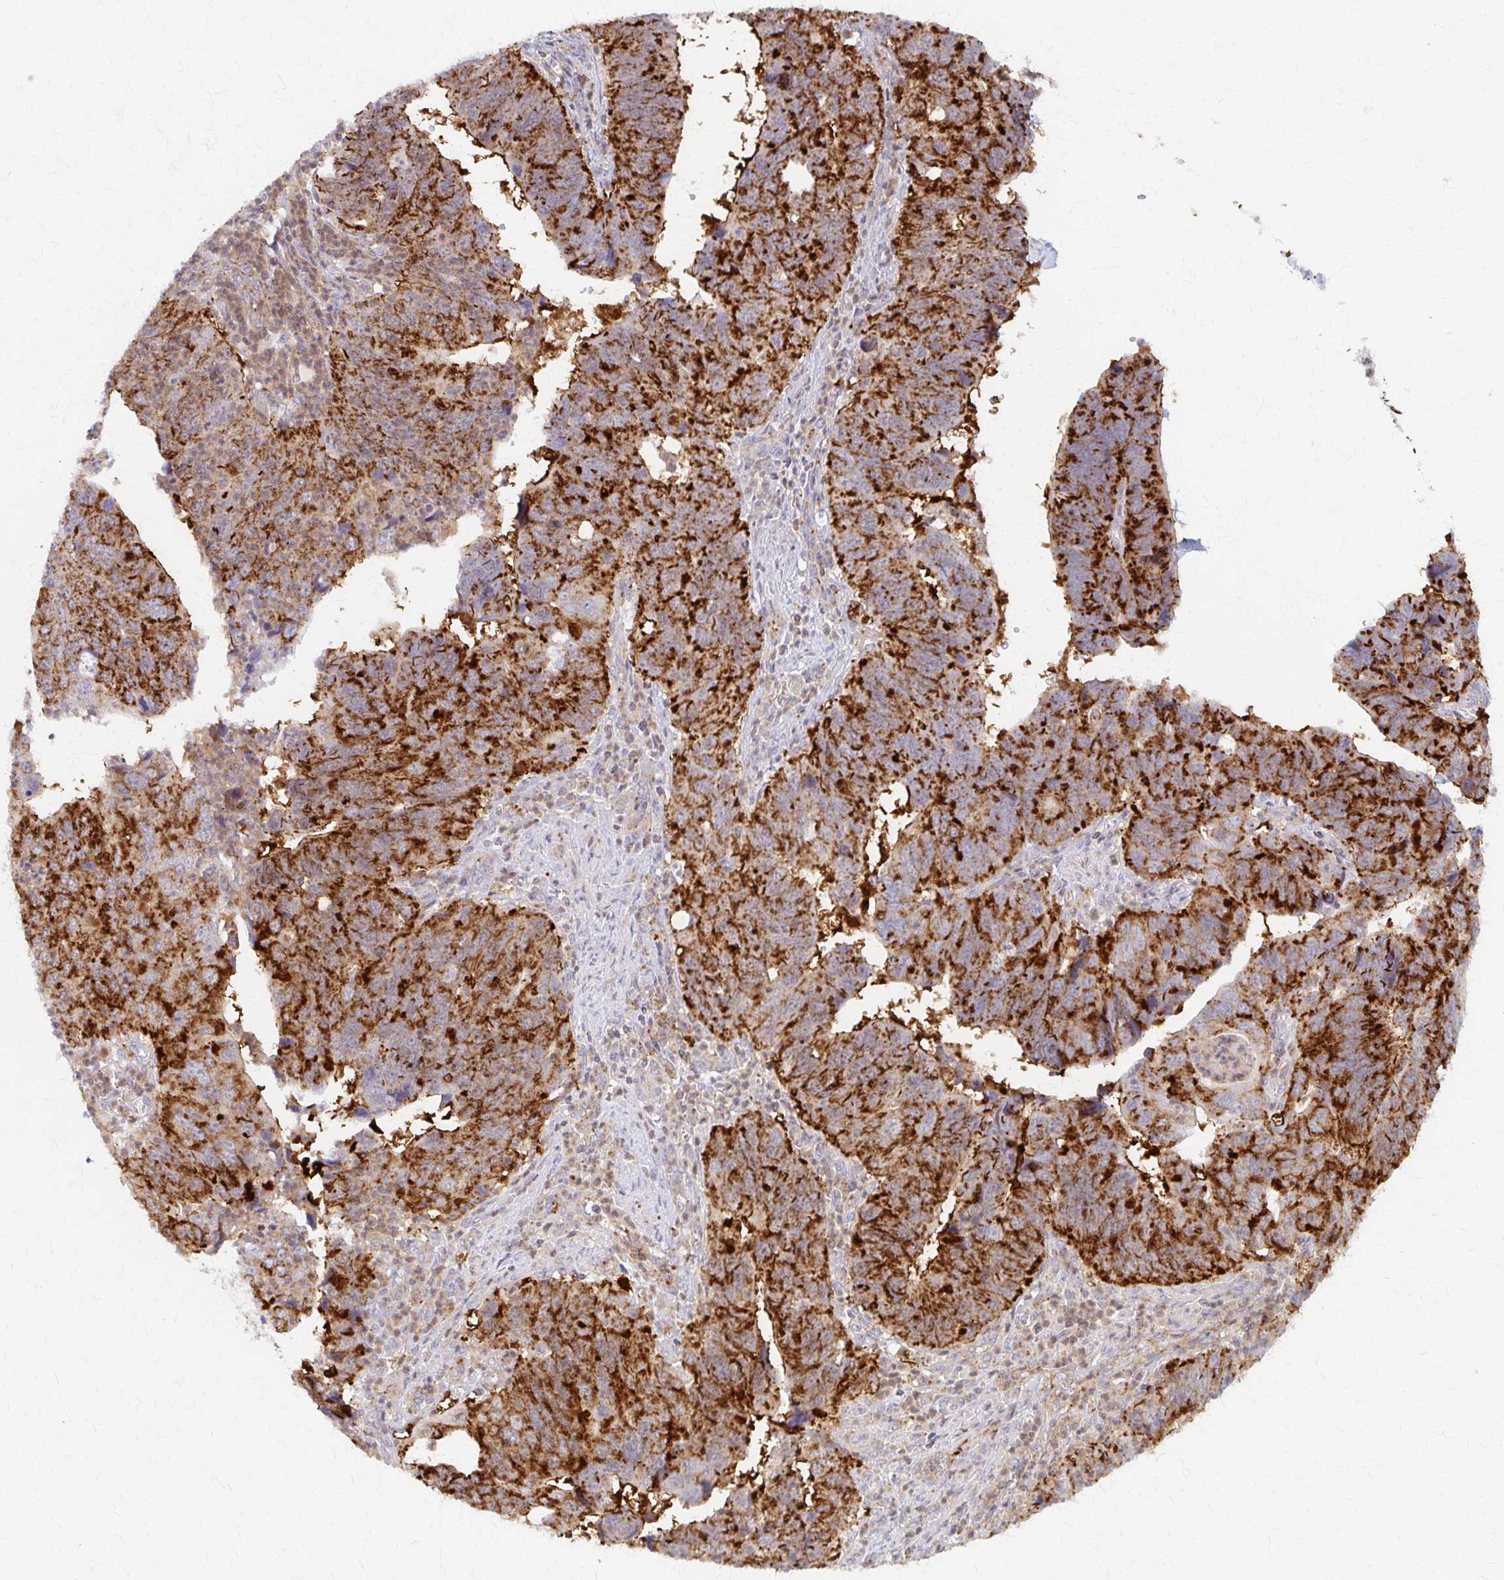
{"staining": {"intensity": "strong", "quantity": ">75%", "location": "cytoplasmic/membranous"}, "tissue": "stomach cancer", "cell_type": "Tumor cells", "image_type": "cancer", "snomed": [{"axis": "morphology", "description": "Adenocarcinoma, NOS"}, {"axis": "topography", "description": "Stomach"}], "caption": "Strong cytoplasmic/membranous positivity for a protein is present in approximately >75% of tumor cells of stomach cancer using immunohistochemistry.", "gene": "ARHGAP35", "patient": {"sex": "male", "age": 59}}